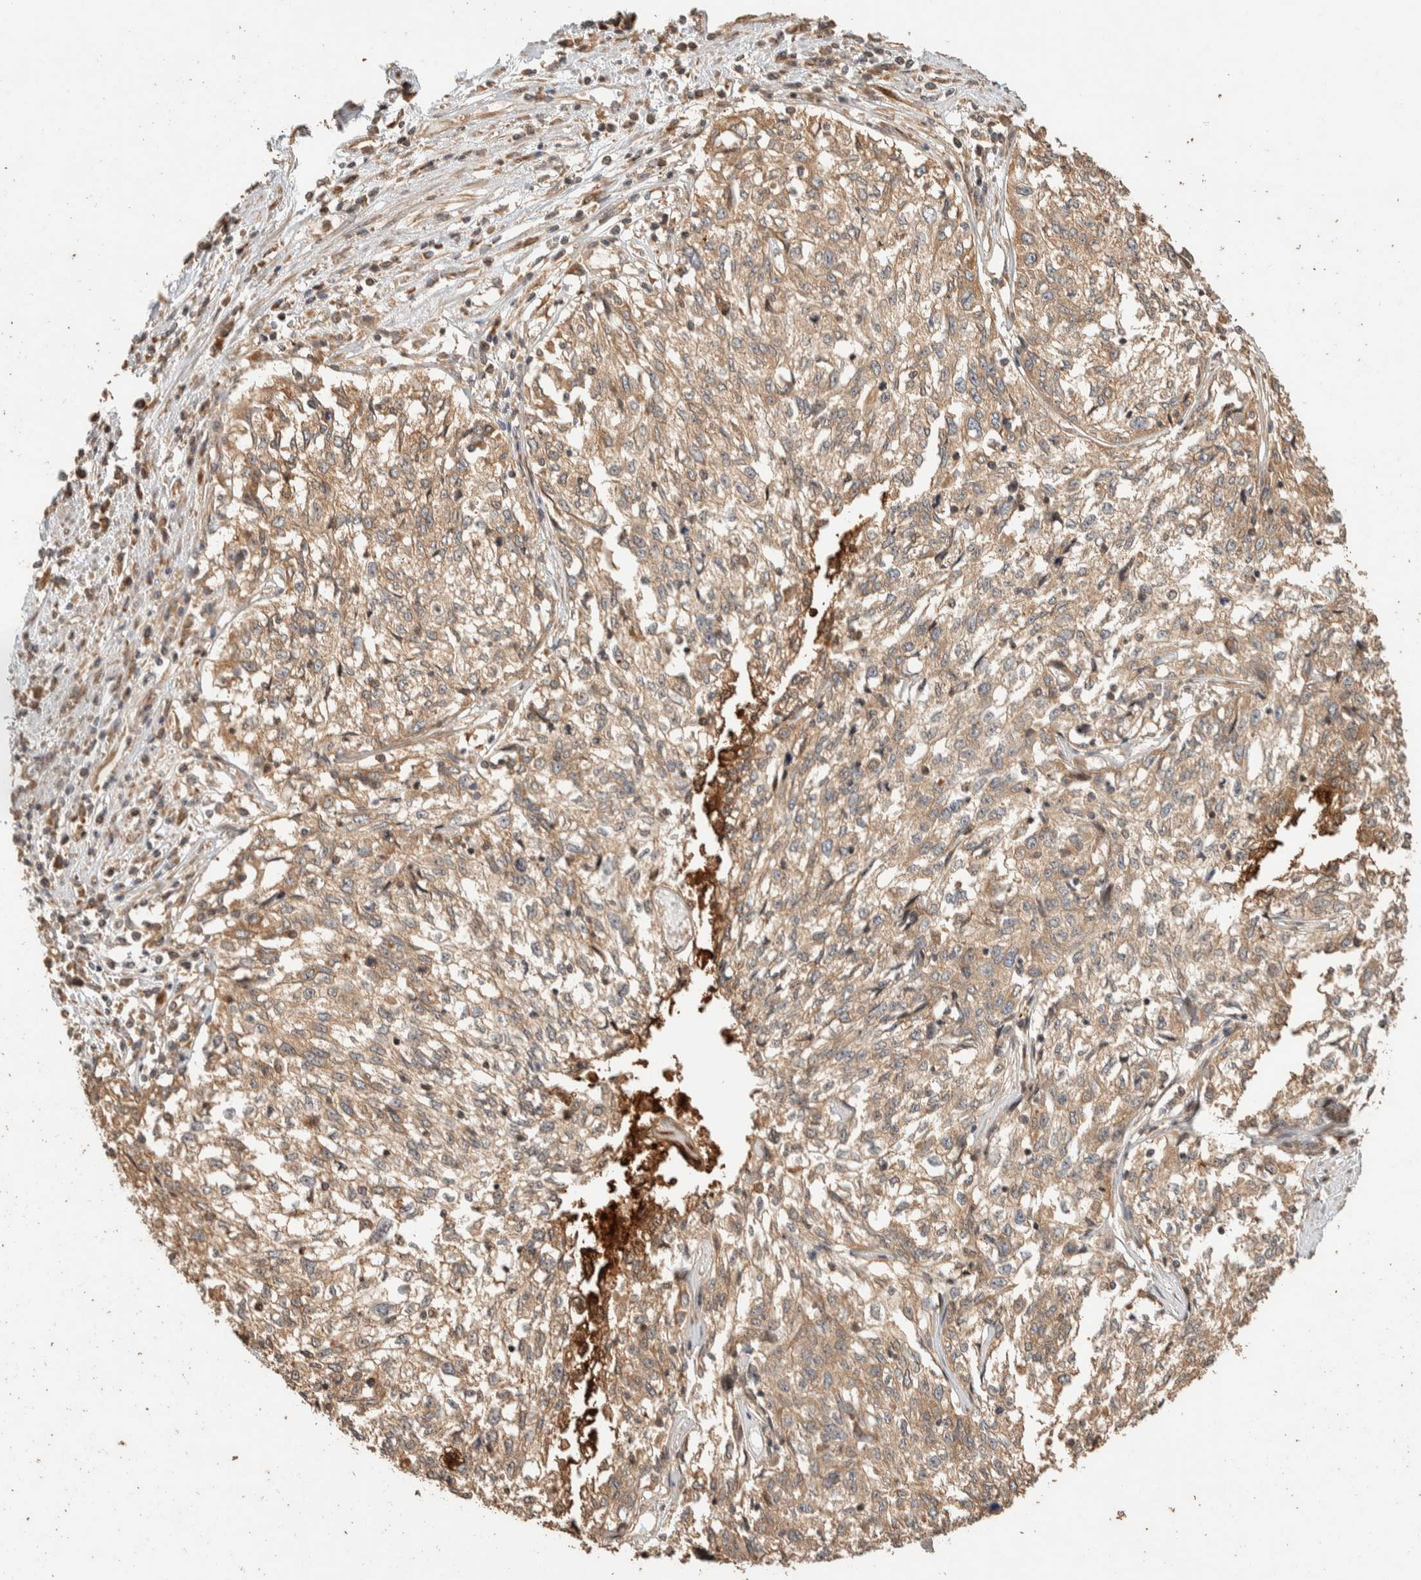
{"staining": {"intensity": "weak", "quantity": ">75%", "location": "cytoplasmic/membranous"}, "tissue": "cervical cancer", "cell_type": "Tumor cells", "image_type": "cancer", "snomed": [{"axis": "morphology", "description": "Squamous cell carcinoma, NOS"}, {"axis": "topography", "description": "Cervix"}], "caption": "Immunohistochemistry of cervical squamous cell carcinoma shows low levels of weak cytoplasmic/membranous positivity in approximately >75% of tumor cells.", "gene": "EXOC7", "patient": {"sex": "female", "age": 57}}